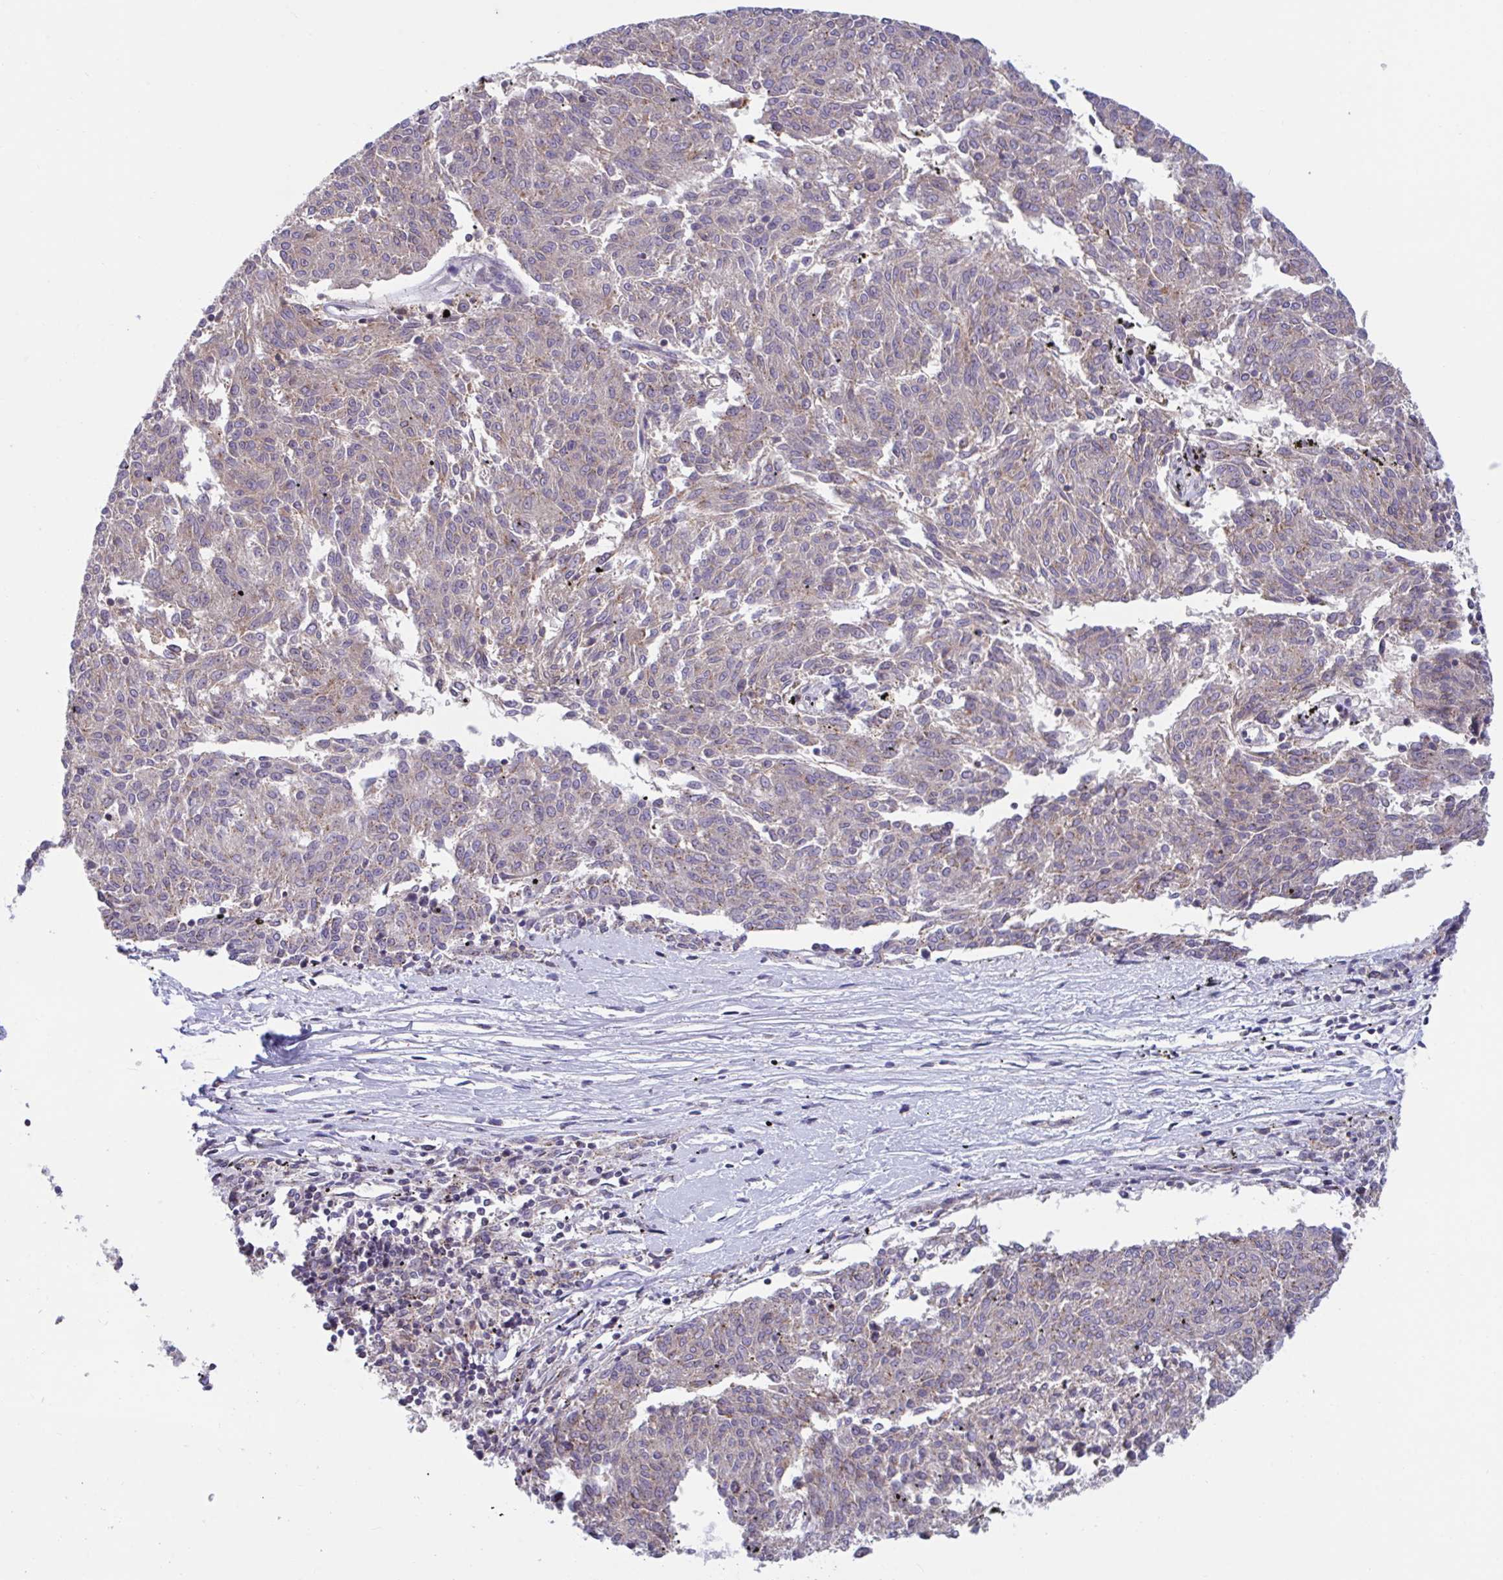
{"staining": {"intensity": "weak", "quantity": "25%-75%", "location": "cytoplasmic/membranous"}, "tissue": "melanoma", "cell_type": "Tumor cells", "image_type": "cancer", "snomed": [{"axis": "morphology", "description": "Malignant melanoma, NOS"}, {"axis": "topography", "description": "Skin"}], "caption": "Immunohistochemistry of melanoma demonstrates low levels of weak cytoplasmic/membranous staining in about 25%-75% of tumor cells.", "gene": "IST1", "patient": {"sex": "female", "age": 72}}